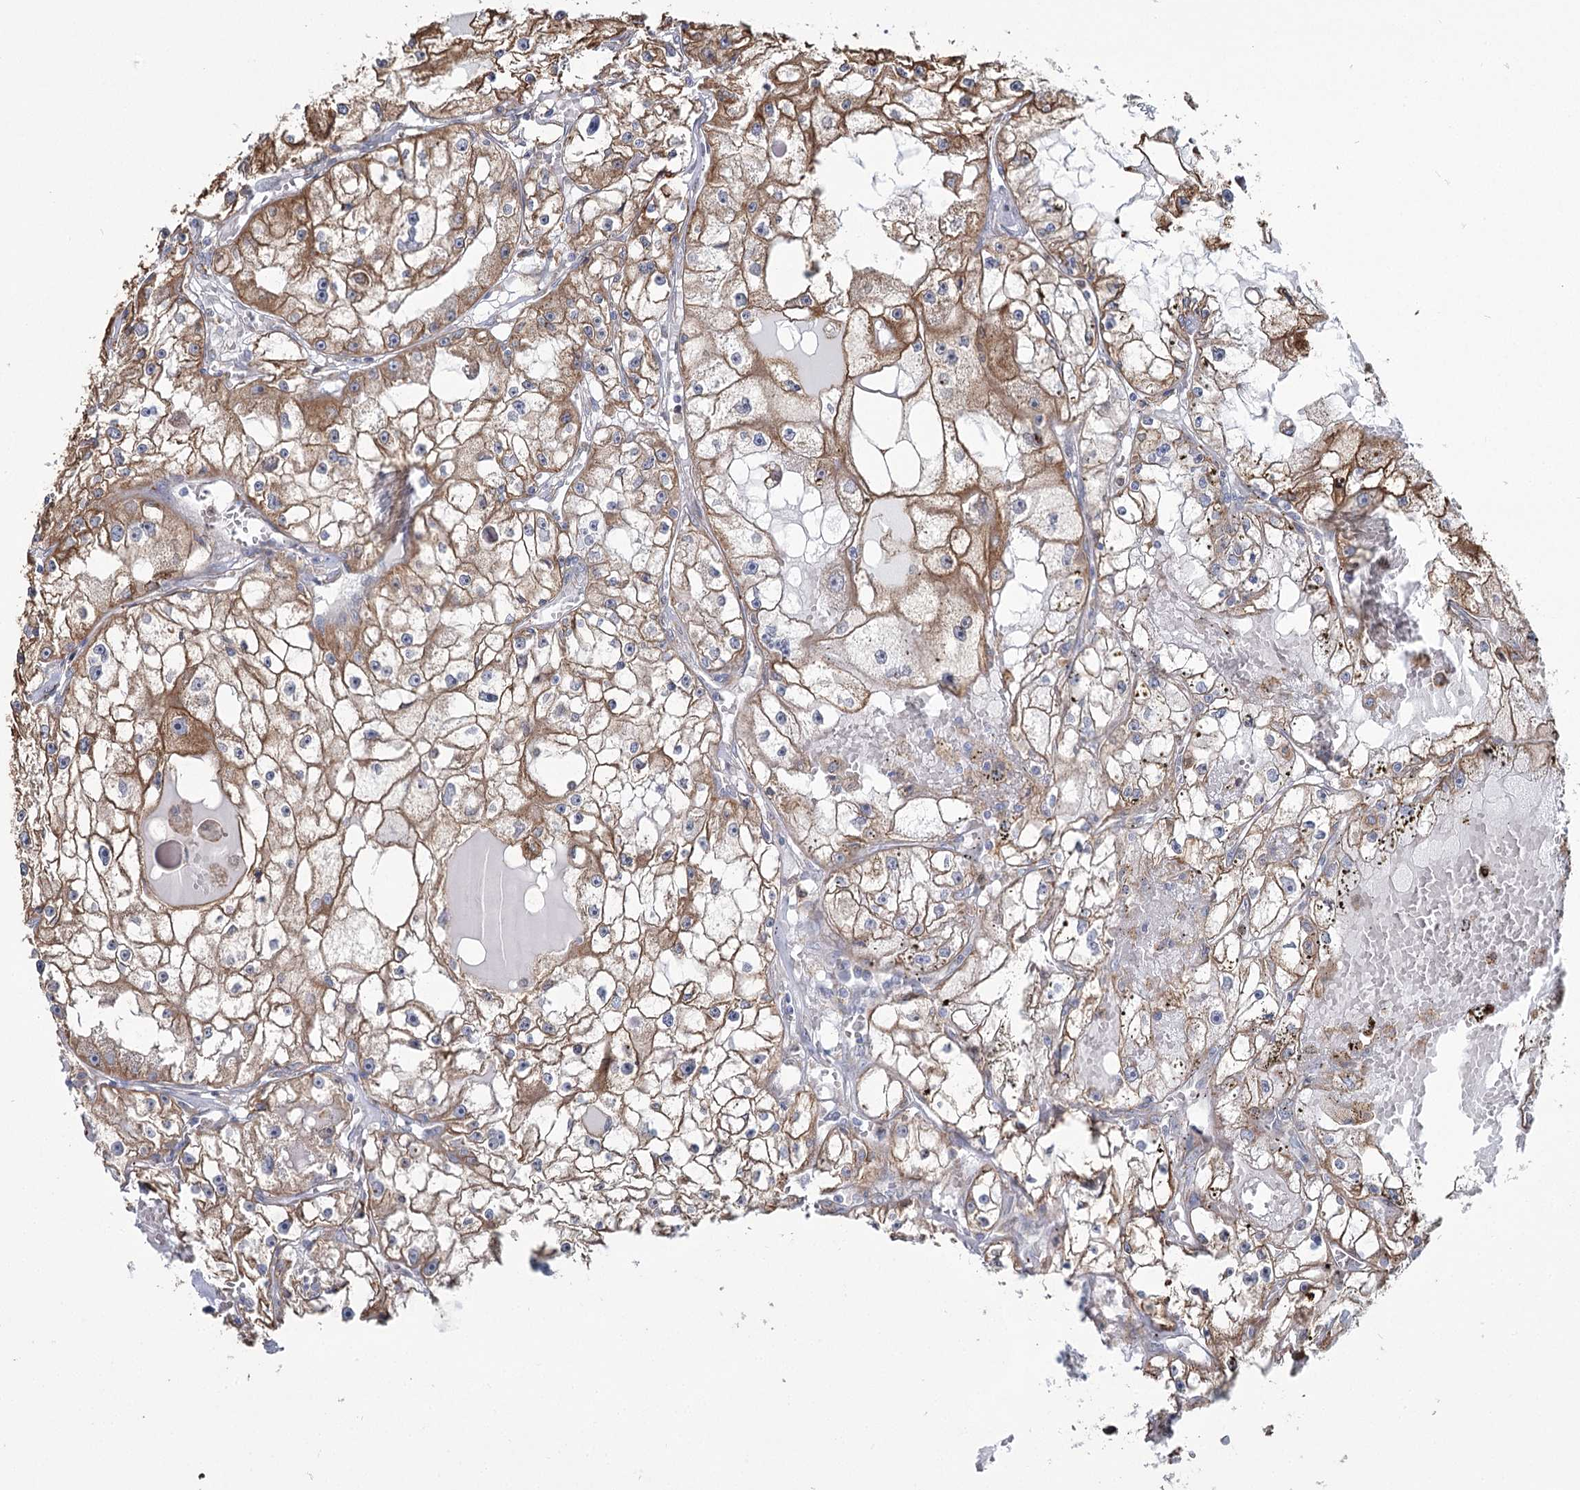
{"staining": {"intensity": "moderate", "quantity": ">75%", "location": "cytoplasmic/membranous"}, "tissue": "renal cancer", "cell_type": "Tumor cells", "image_type": "cancer", "snomed": [{"axis": "morphology", "description": "Adenocarcinoma, NOS"}, {"axis": "topography", "description": "Kidney"}], "caption": "Protein expression analysis of renal adenocarcinoma shows moderate cytoplasmic/membranous positivity in about >75% of tumor cells. The protein is stained brown, and the nuclei are stained in blue (DAB (3,3'-diaminobenzidine) IHC with brightfield microscopy, high magnification).", "gene": "ZCCHC9", "patient": {"sex": "male", "age": 56}}